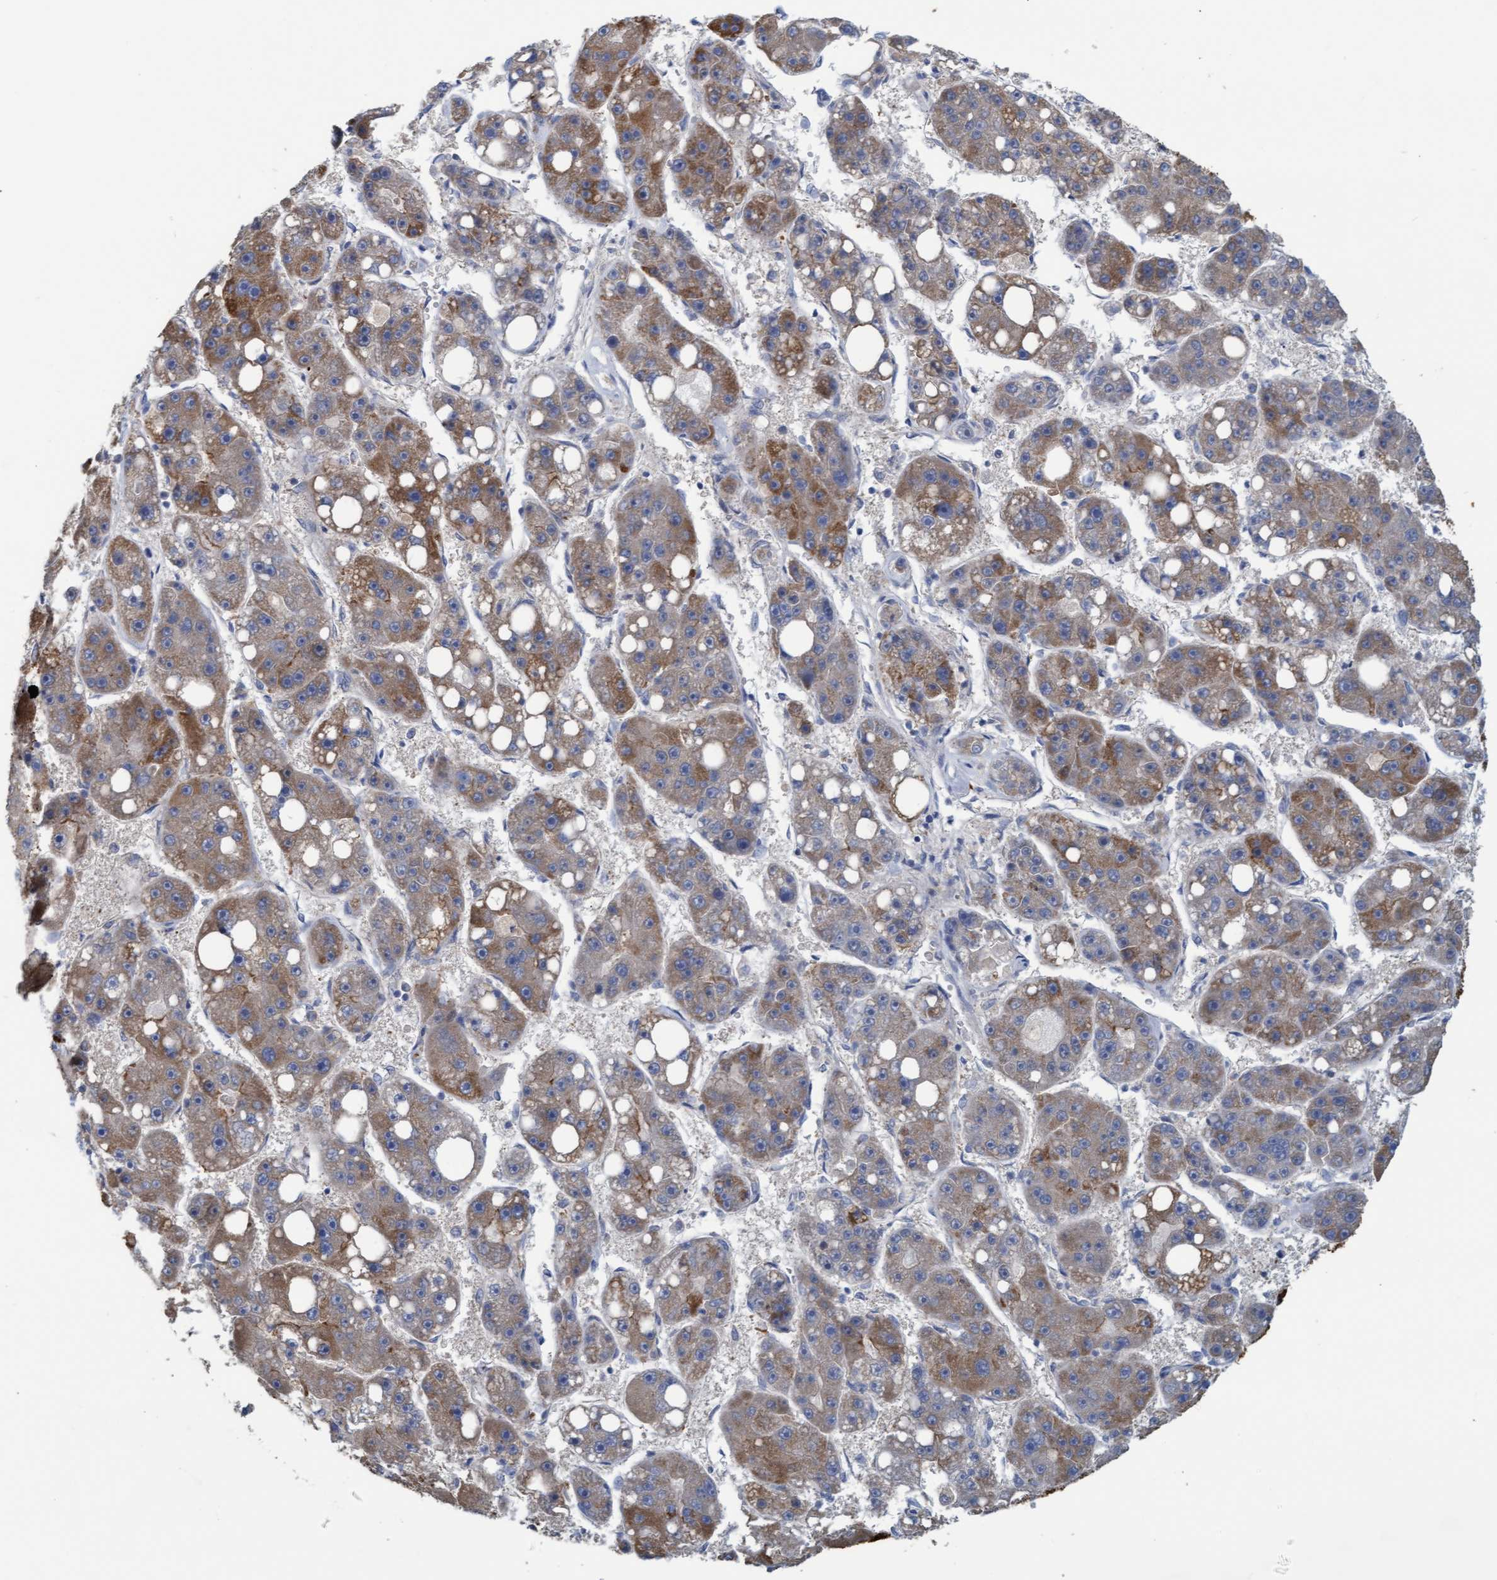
{"staining": {"intensity": "weak", "quantity": ">75%", "location": "cytoplasmic/membranous"}, "tissue": "liver cancer", "cell_type": "Tumor cells", "image_type": "cancer", "snomed": [{"axis": "morphology", "description": "Carcinoma, Hepatocellular, NOS"}, {"axis": "topography", "description": "Liver"}], "caption": "This histopathology image reveals IHC staining of human hepatocellular carcinoma (liver), with low weak cytoplasmic/membranous staining in about >75% of tumor cells.", "gene": "LRSAM1", "patient": {"sex": "female", "age": 61}}